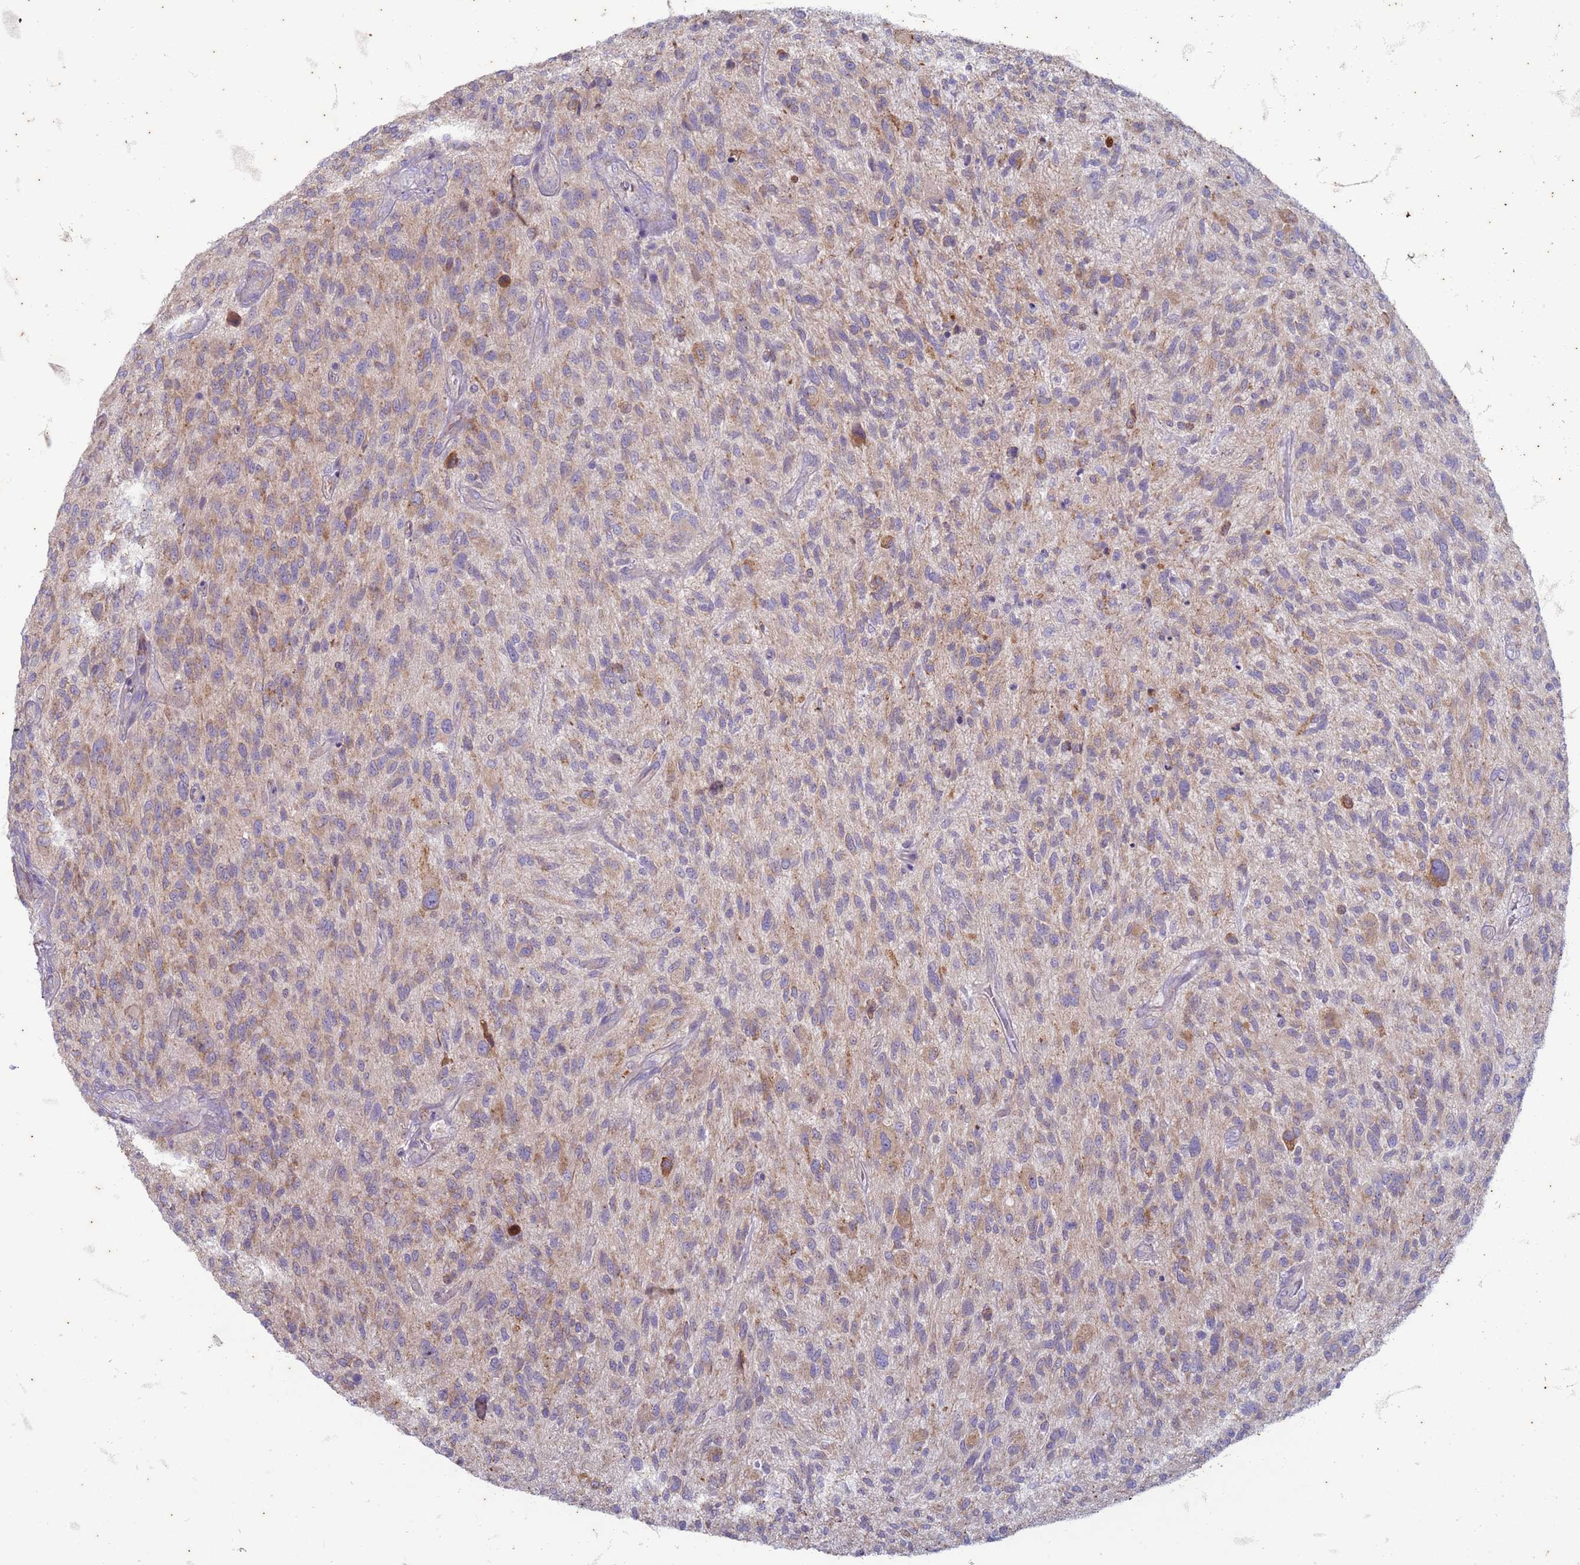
{"staining": {"intensity": "moderate", "quantity": "<25%", "location": "cytoplasmic/membranous"}, "tissue": "glioma", "cell_type": "Tumor cells", "image_type": "cancer", "snomed": [{"axis": "morphology", "description": "Glioma, malignant, High grade"}, {"axis": "topography", "description": "Brain"}], "caption": "Malignant glioma (high-grade) stained with immunohistochemistry (IHC) shows moderate cytoplasmic/membranous staining in approximately <25% of tumor cells.", "gene": "SUCO", "patient": {"sex": "male", "age": 47}}